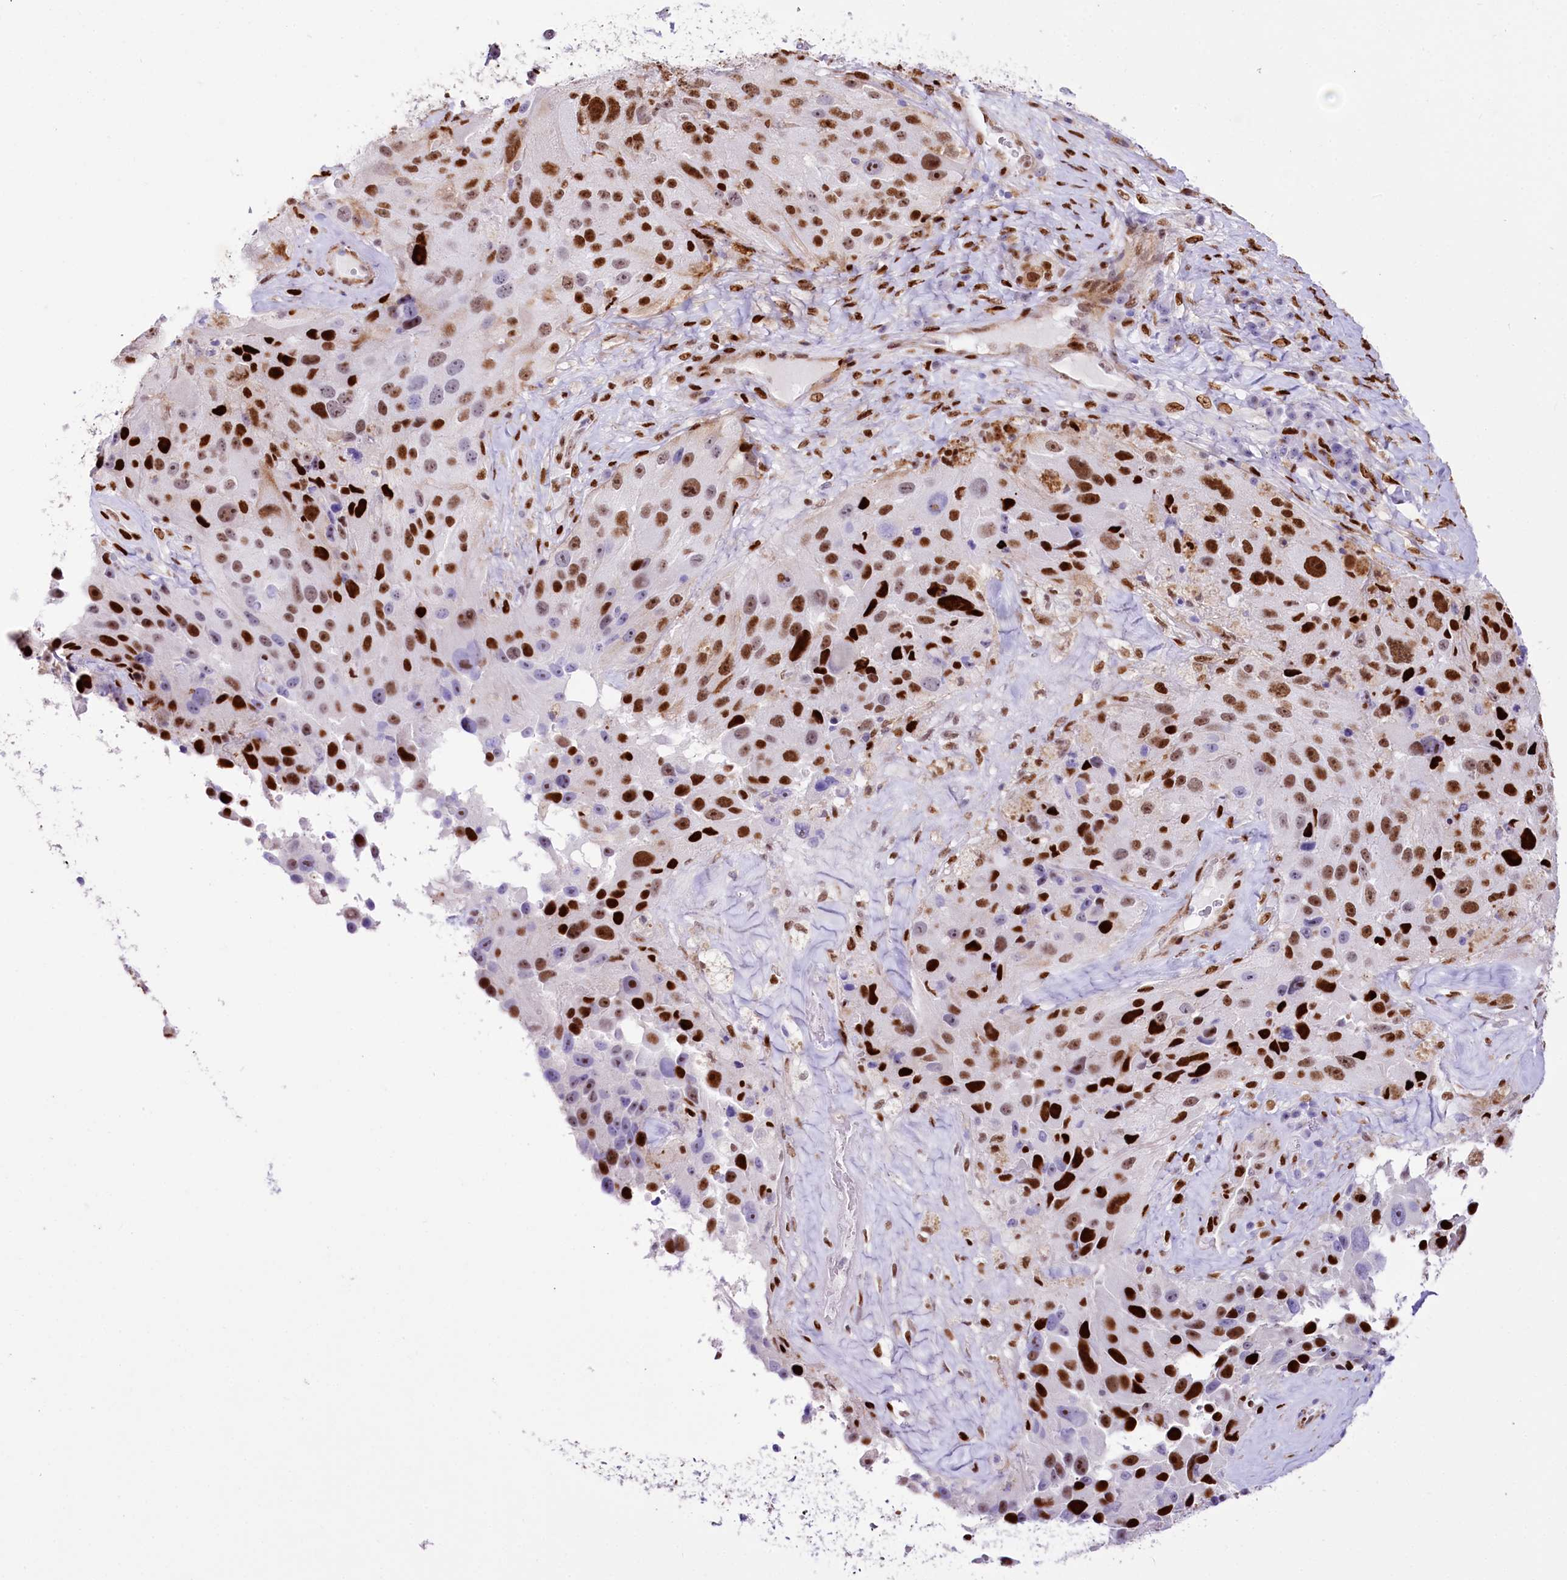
{"staining": {"intensity": "moderate", "quantity": ">75%", "location": "nuclear"}, "tissue": "melanoma", "cell_type": "Tumor cells", "image_type": "cancer", "snomed": [{"axis": "morphology", "description": "Malignant melanoma, Metastatic site"}, {"axis": "topography", "description": "Lymph node"}], "caption": "A brown stain shows moderate nuclear positivity of a protein in melanoma tumor cells.", "gene": "PTMS", "patient": {"sex": "male", "age": 62}}